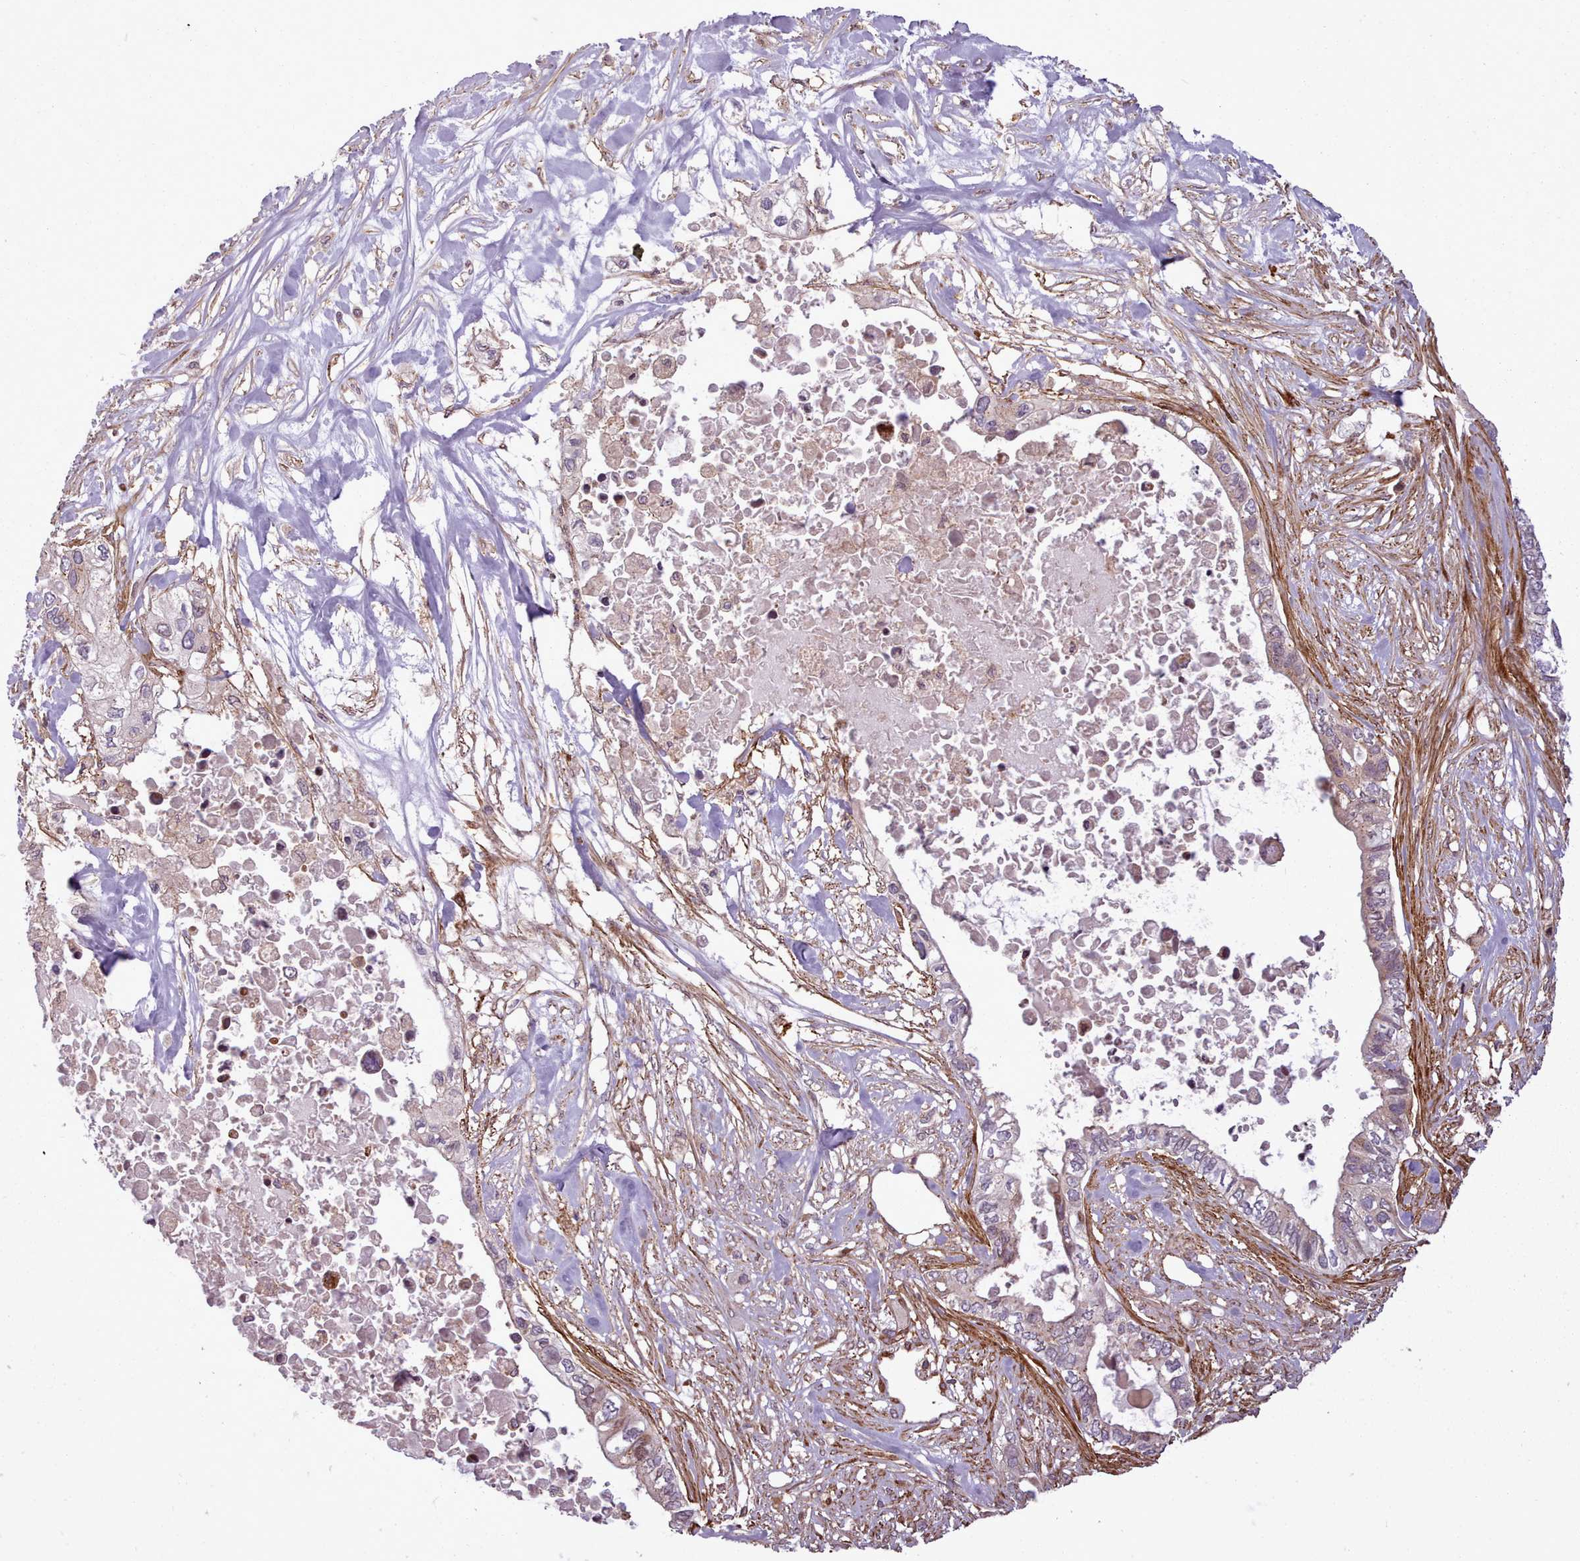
{"staining": {"intensity": "negative", "quantity": "none", "location": "none"}, "tissue": "pancreatic cancer", "cell_type": "Tumor cells", "image_type": "cancer", "snomed": [{"axis": "morphology", "description": "Adenocarcinoma, NOS"}, {"axis": "topography", "description": "Pancreas"}], "caption": "An image of adenocarcinoma (pancreatic) stained for a protein reveals no brown staining in tumor cells.", "gene": "NLRP7", "patient": {"sex": "female", "age": 63}}